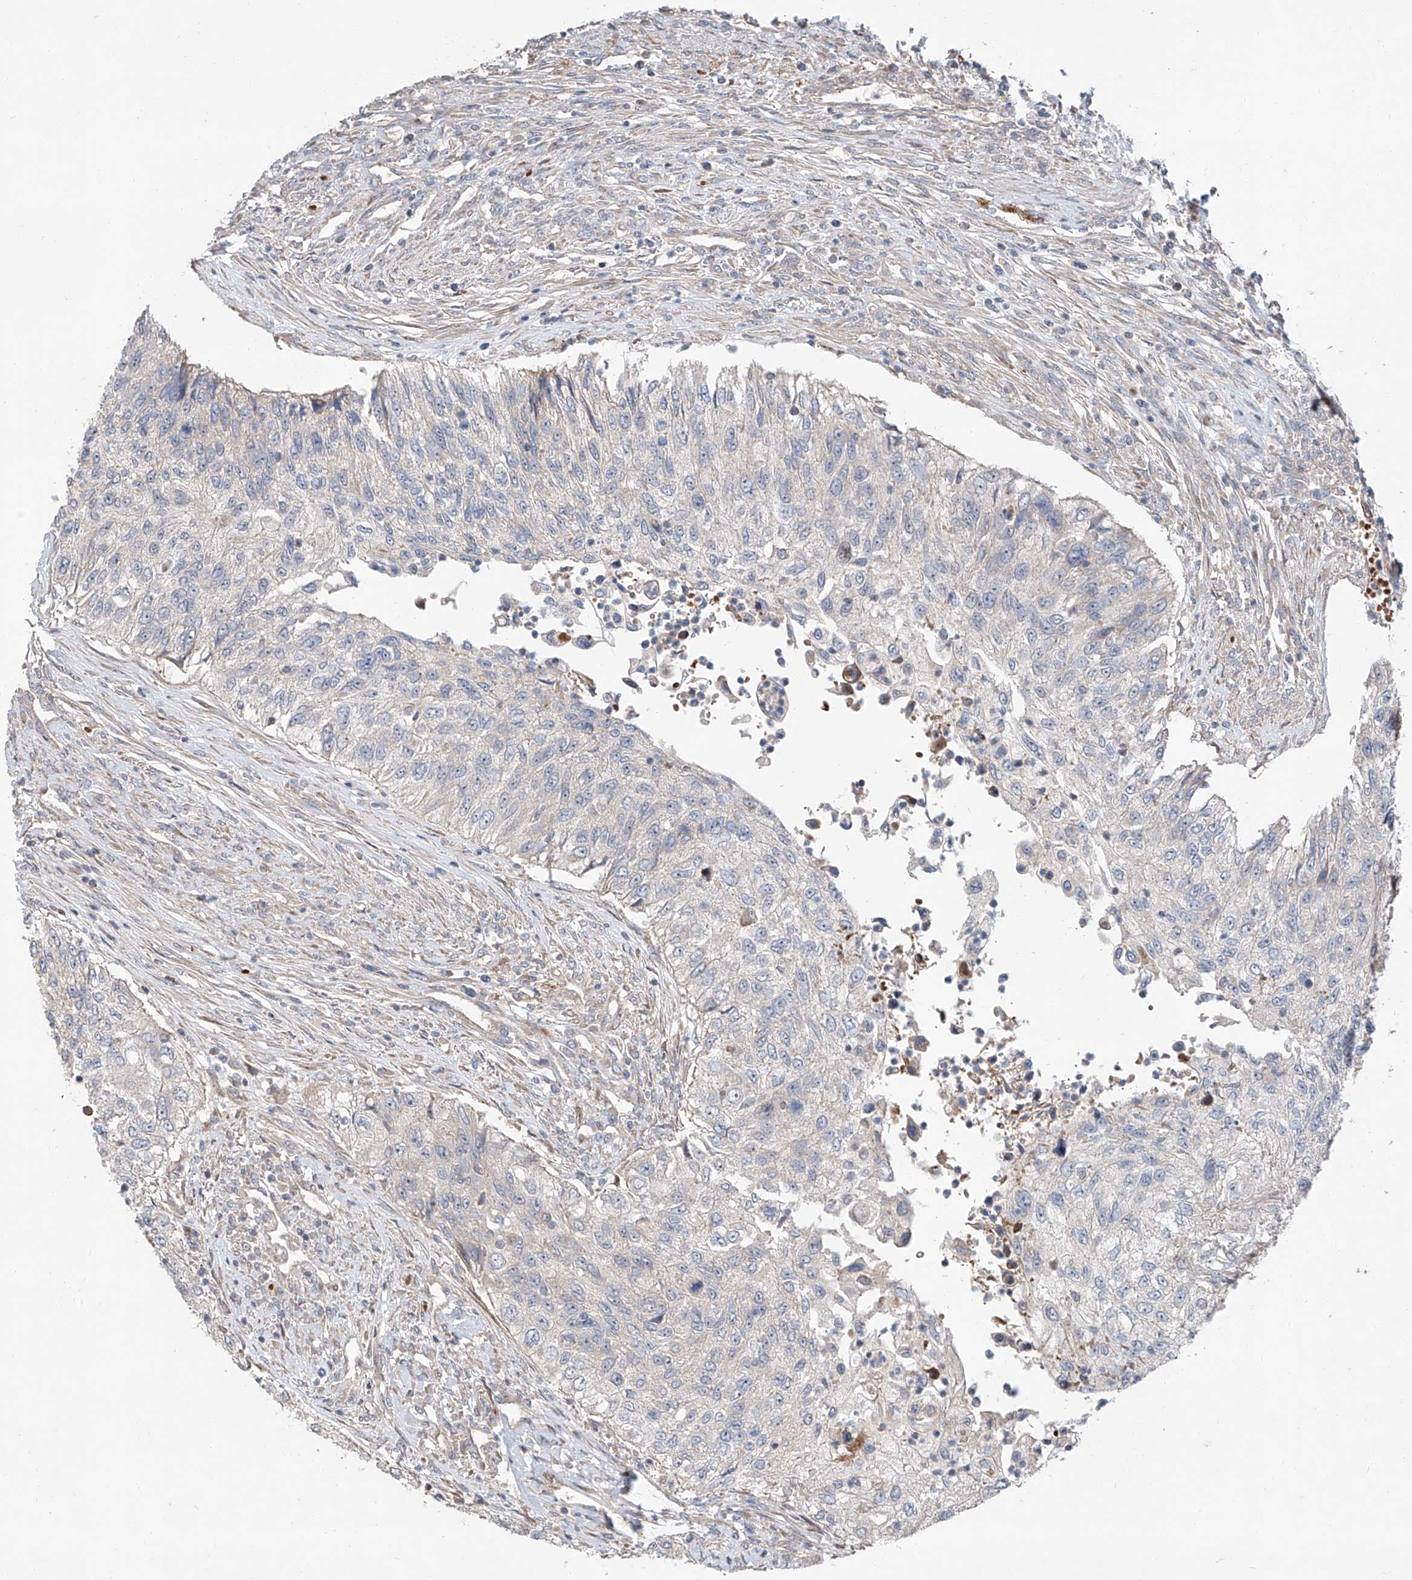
{"staining": {"intensity": "negative", "quantity": "none", "location": "none"}, "tissue": "urothelial cancer", "cell_type": "Tumor cells", "image_type": "cancer", "snomed": [{"axis": "morphology", "description": "Urothelial carcinoma, High grade"}, {"axis": "topography", "description": "Urinary bladder"}], "caption": "Urothelial cancer stained for a protein using immunohistochemistry reveals no expression tumor cells.", "gene": "USF3", "patient": {"sex": "female", "age": 60}}